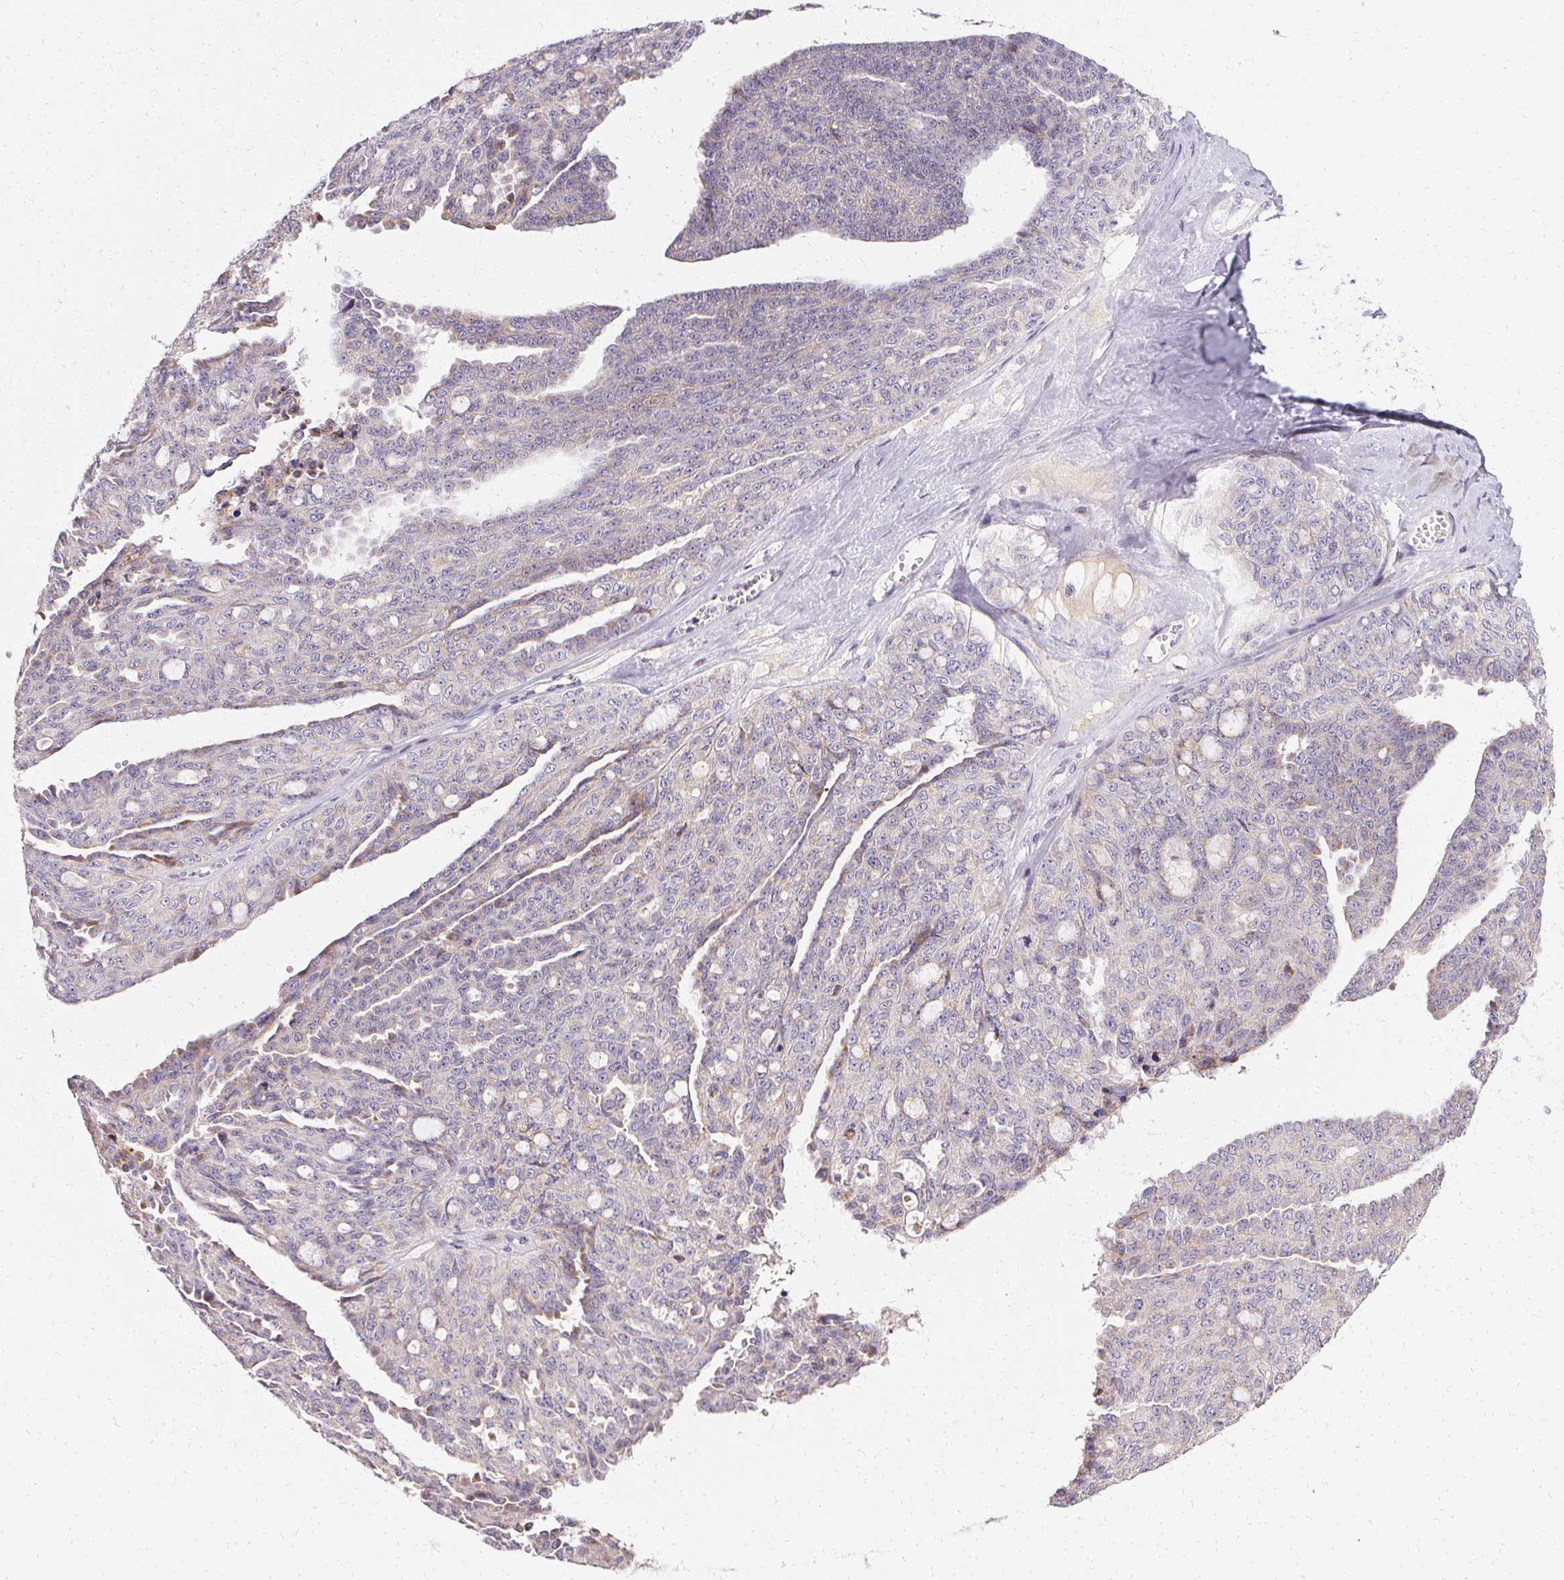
{"staining": {"intensity": "weak", "quantity": "<25%", "location": "cytoplasmic/membranous"}, "tissue": "ovarian cancer", "cell_type": "Tumor cells", "image_type": "cancer", "snomed": [{"axis": "morphology", "description": "Cystadenocarcinoma, serous, NOS"}, {"axis": "topography", "description": "Ovary"}], "caption": "An immunohistochemistry image of ovarian cancer (serous cystadenocarcinoma) is shown. There is no staining in tumor cells of ovarian cancer (serous cystadenocarcinoma). (DAB immunohistochemistry with hematoxylin counter stain).", "gene": "TRIP13", "patient": {"sex": "female", "age": 71}}